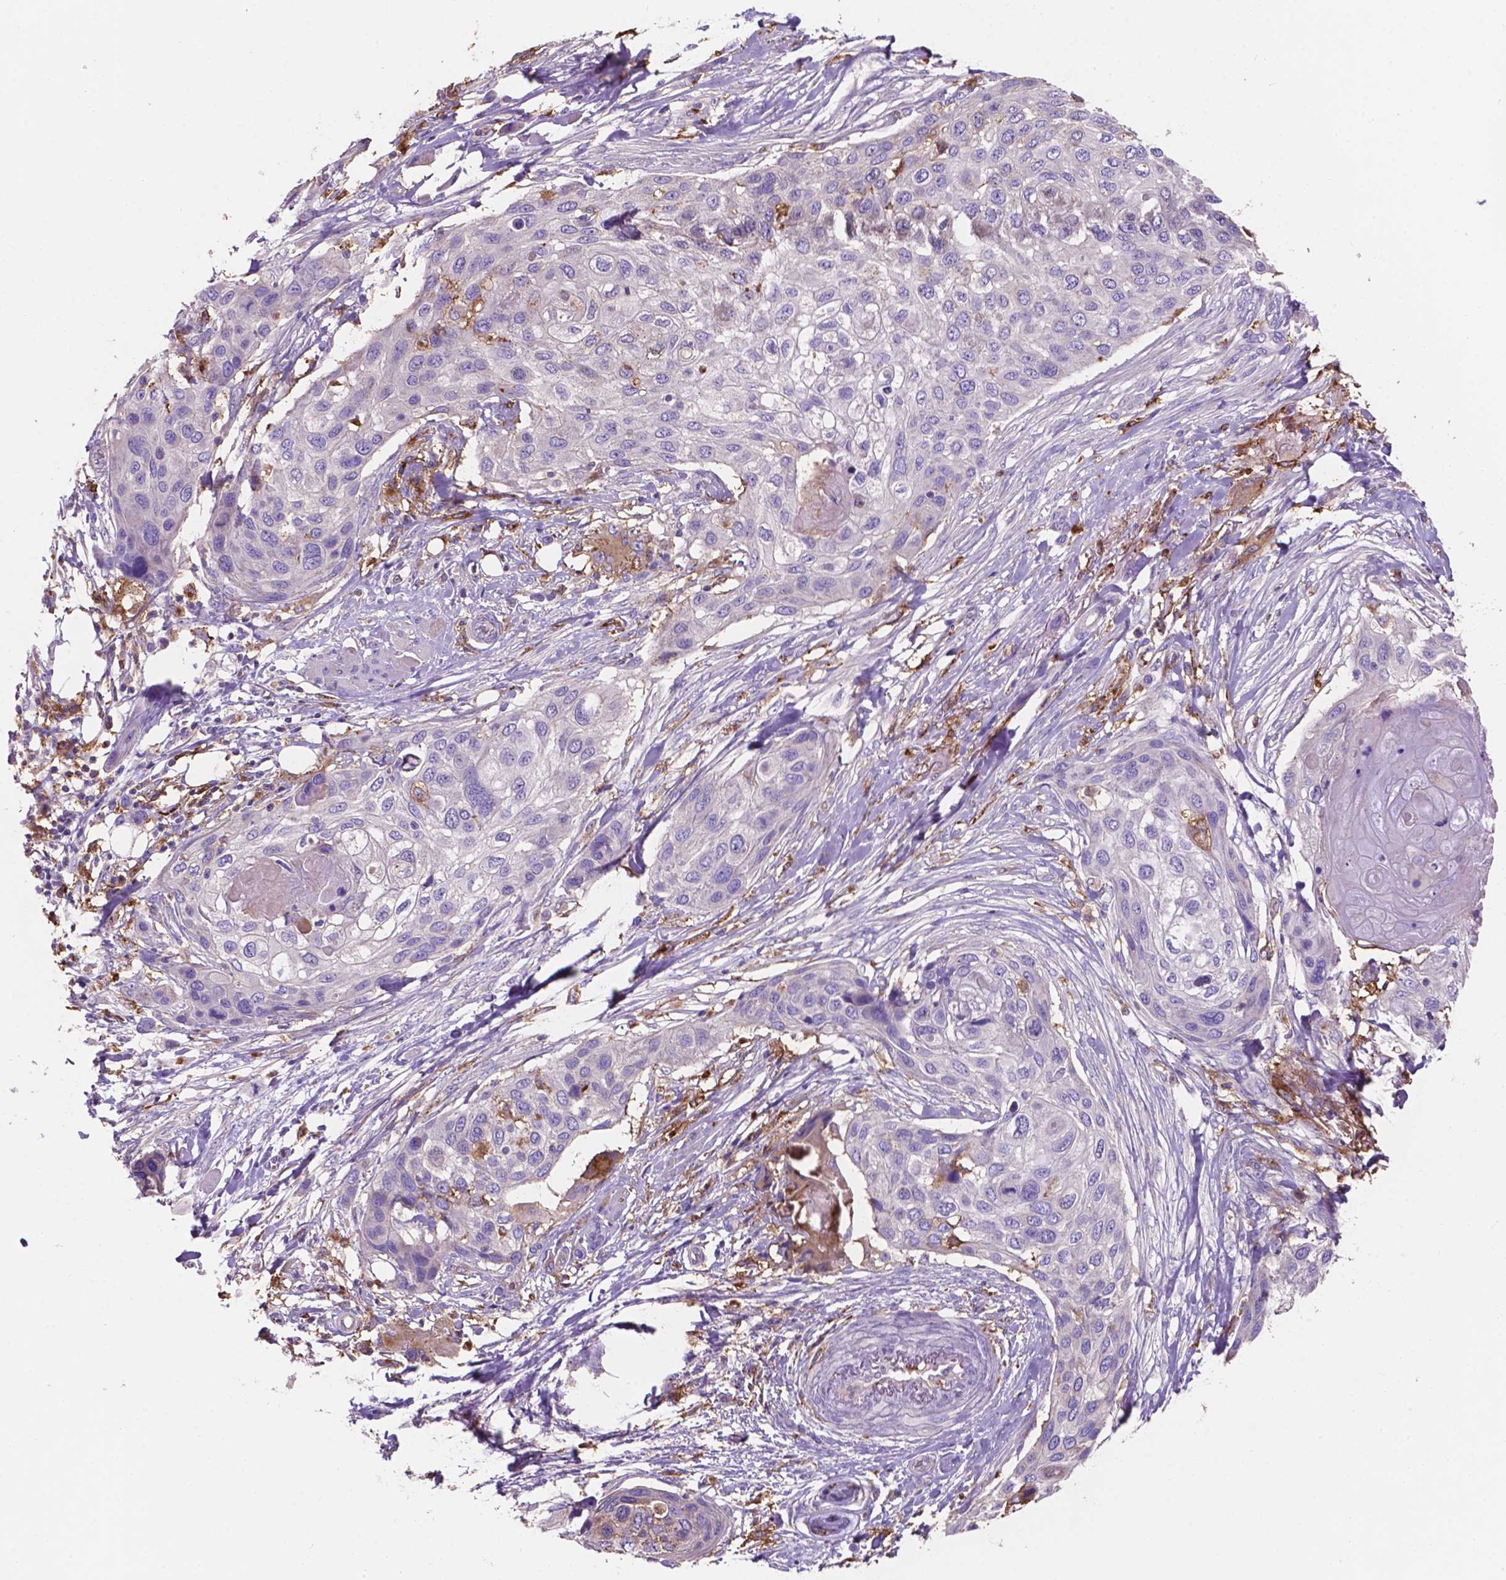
{"staining": {"intensity": "negative", "quantity": "none", "location": "none"}, "tissue": "skin cancer", "cell_type": "Tumor cells", "image_type": "cancer", "snomed": [{"axis": "morphology", "description": "Squamous cell carcinoma, NOS"}, {"axis": "topography", "description": "Skin"}], "caption": "A micrograph of human squamous cell carcinoma (skin) is negative for staining in tumor cells.", "gene": "MKRN2OS", "patient": {"sex": "female", "age": 87}}